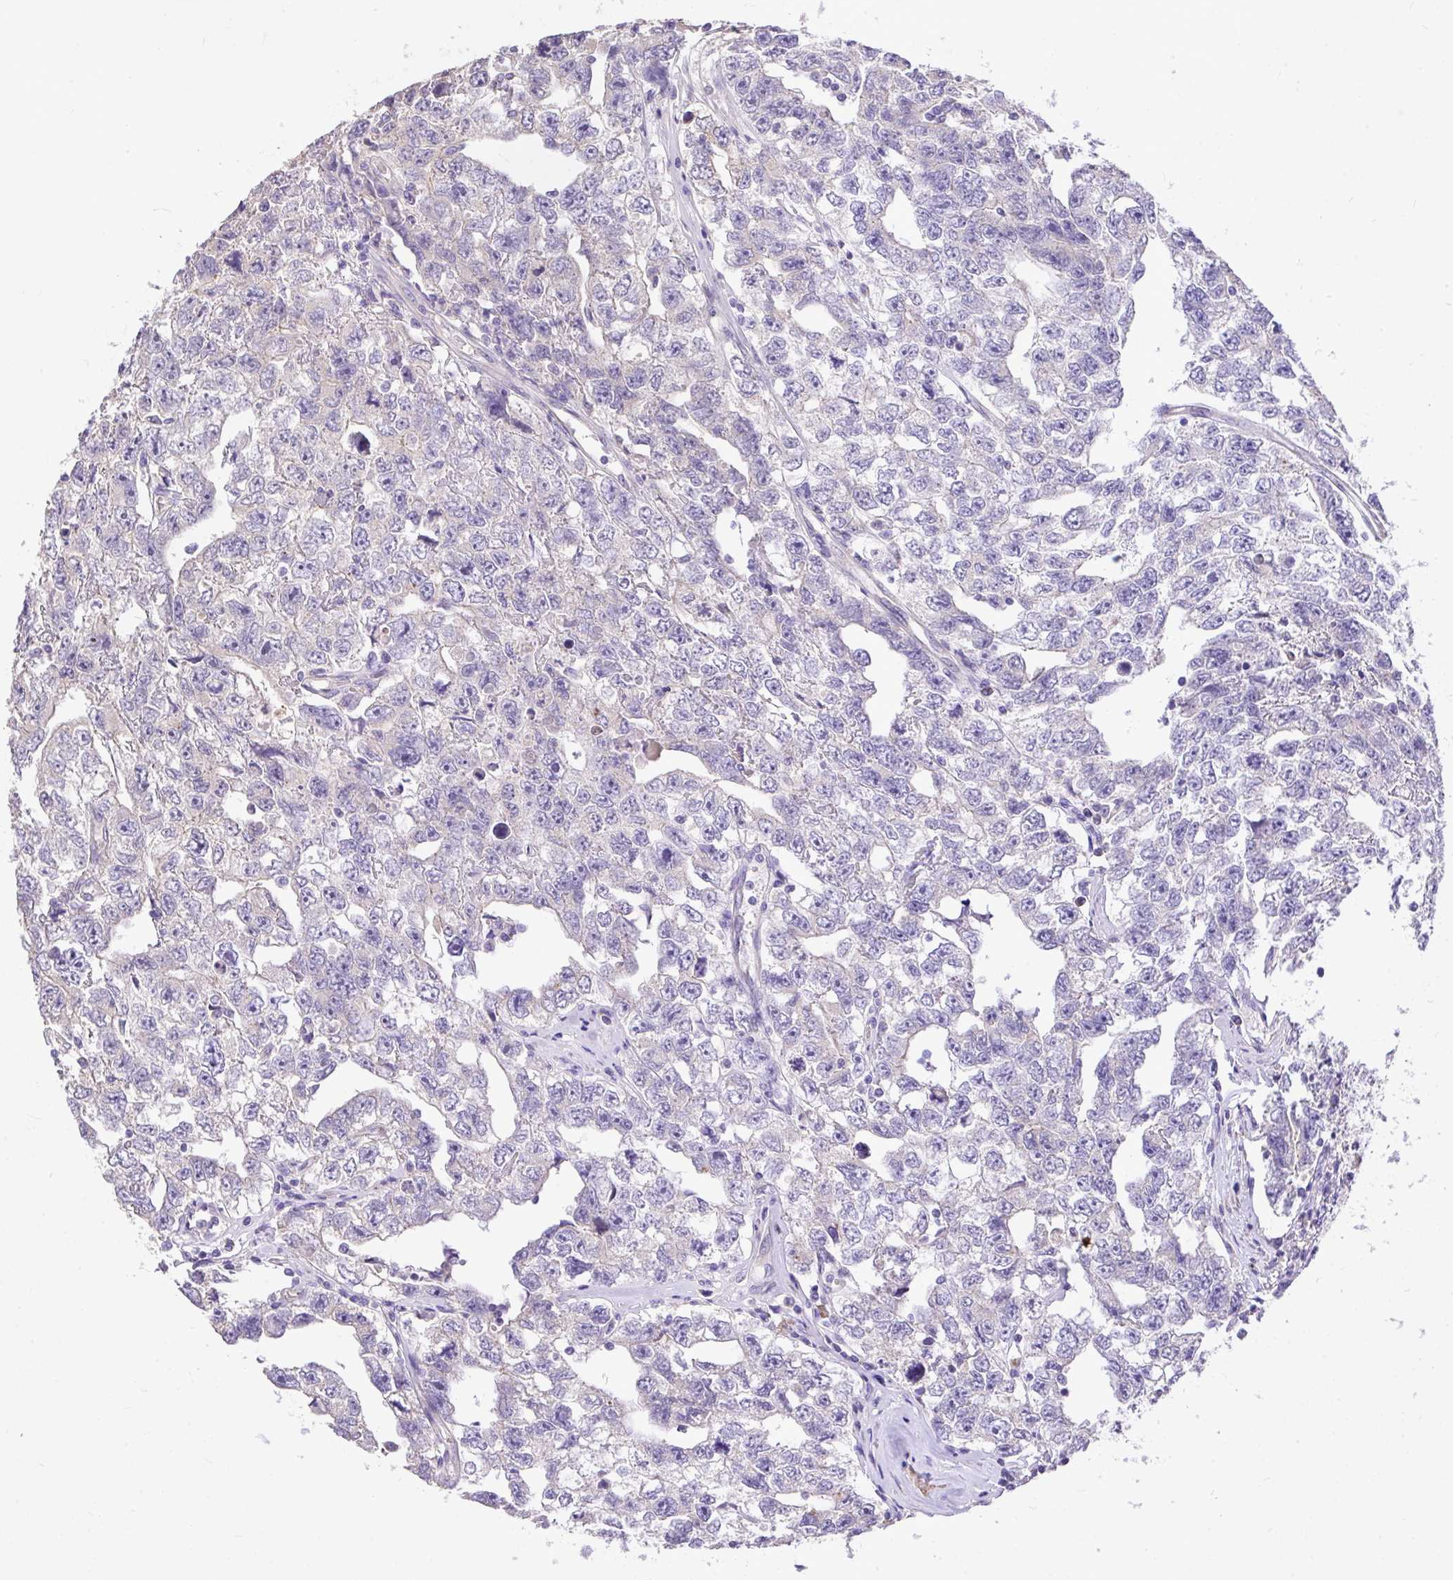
{"staining": {"intensity": "negative", "quantity": "none", "location": "none"}, "tissue": "testis cancer", "cell_type": "Tumor cells", "image_type": "cancer", "snomed": [{"axis": "morphology", "description": "Carcinoma, Embryonal, NOS"}, {"axis": "topography", "description": "Testis"}], "caption": "An immunohistochemistry (IHC) histopathology image of testis embryonal carcinoma is shown. There is no staining in tumor cells of testis embryonal carcinoma. (Brightfield microscopy of DAB immunohistochemistry (IHC) at high magnification).", "gene": "MPC2", "patient": {"sex": "male", "age": 22}}